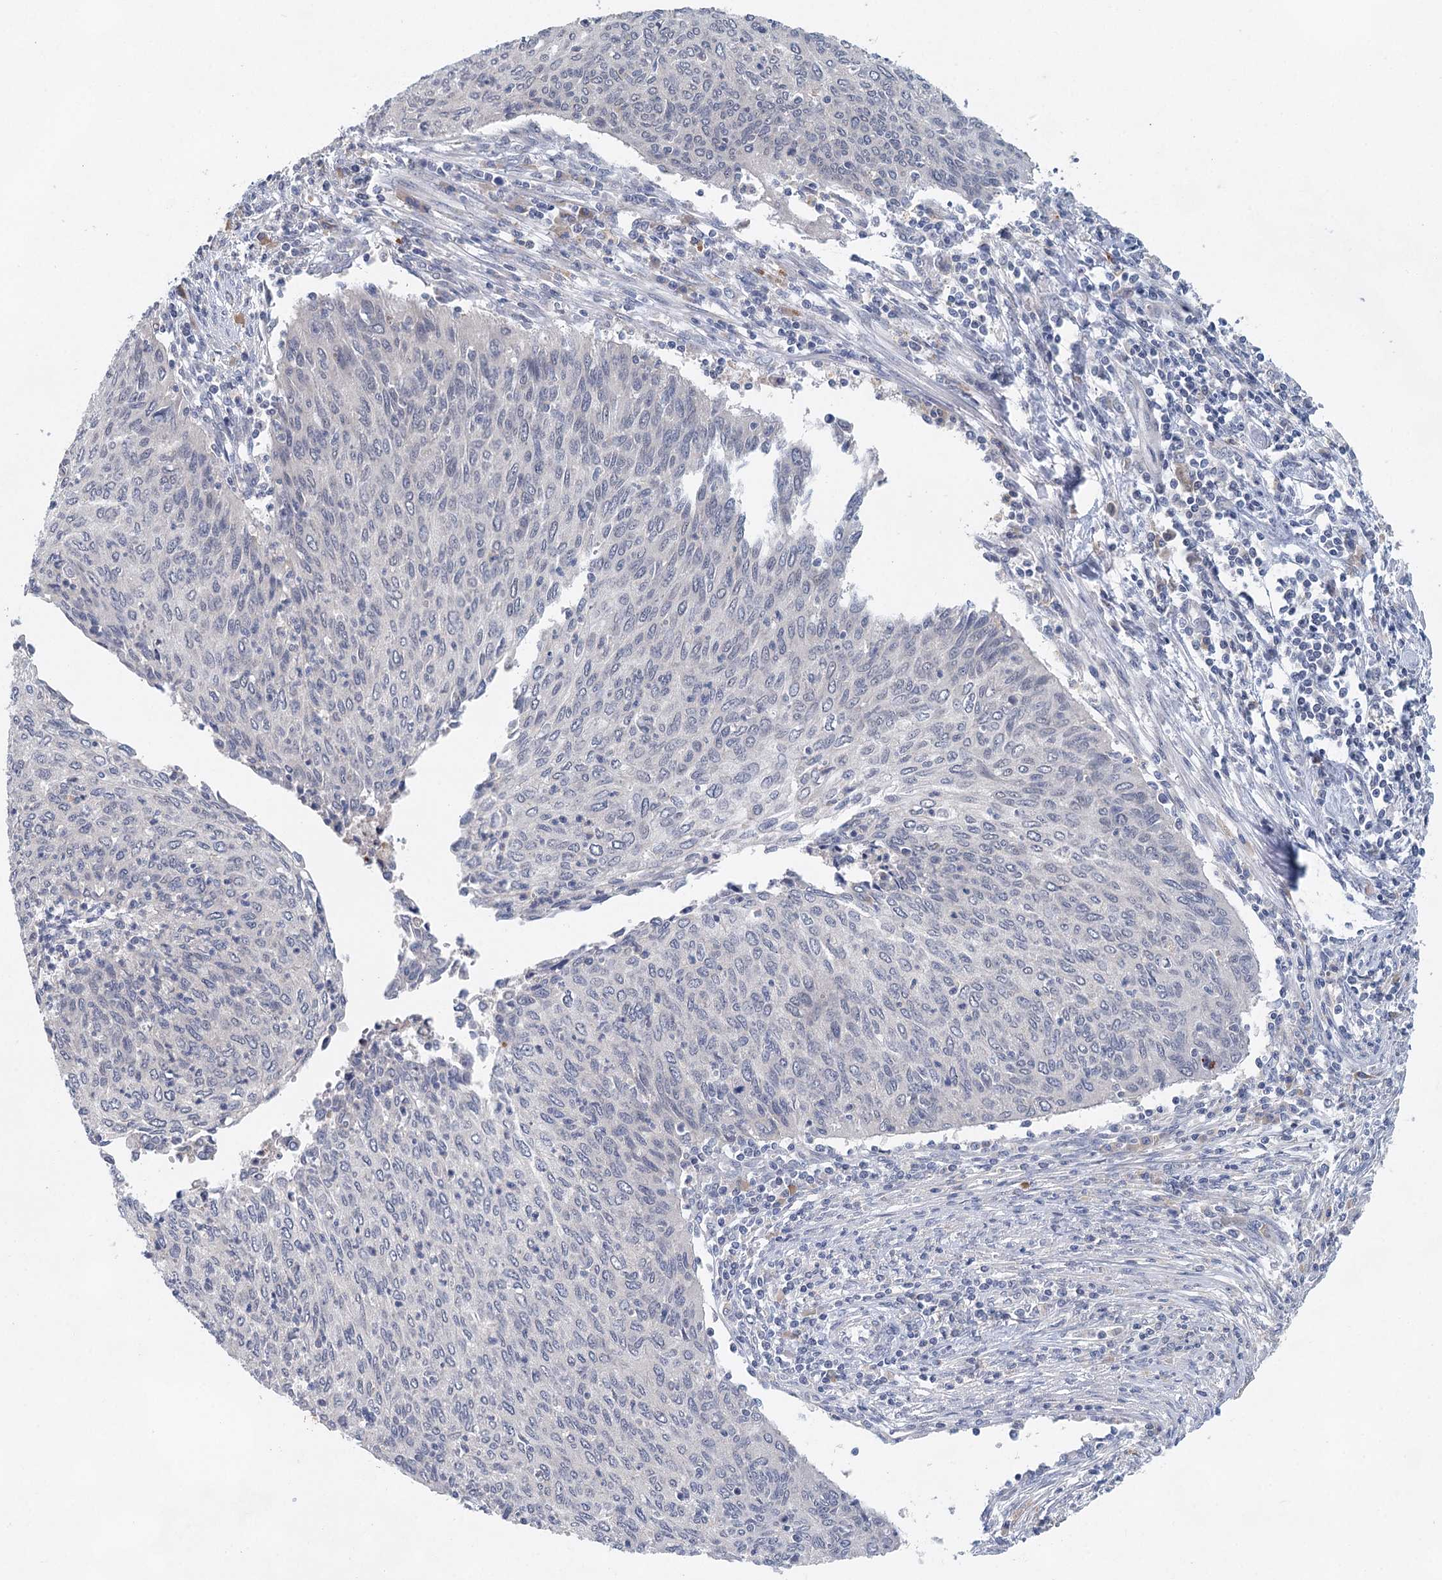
{"staining": {"intensity": "negative", "quantity": "none", "location": "none"}, "tissue": "cervical cancer", "cell_type": "Tumor cells", "image_type": "cancer", "snomed": [{"axis": "morphology", "description": "Squamous cell carcinoma, NOS"}, {"axis": "topography", "description": "Cervix"}], "caption": "Immunohistochemistry (IHC) of human cervical cancer reveals no positivity in tumor cells.", "gene": "BLTP1", "patient": {"sex": "female", "age": 38}}